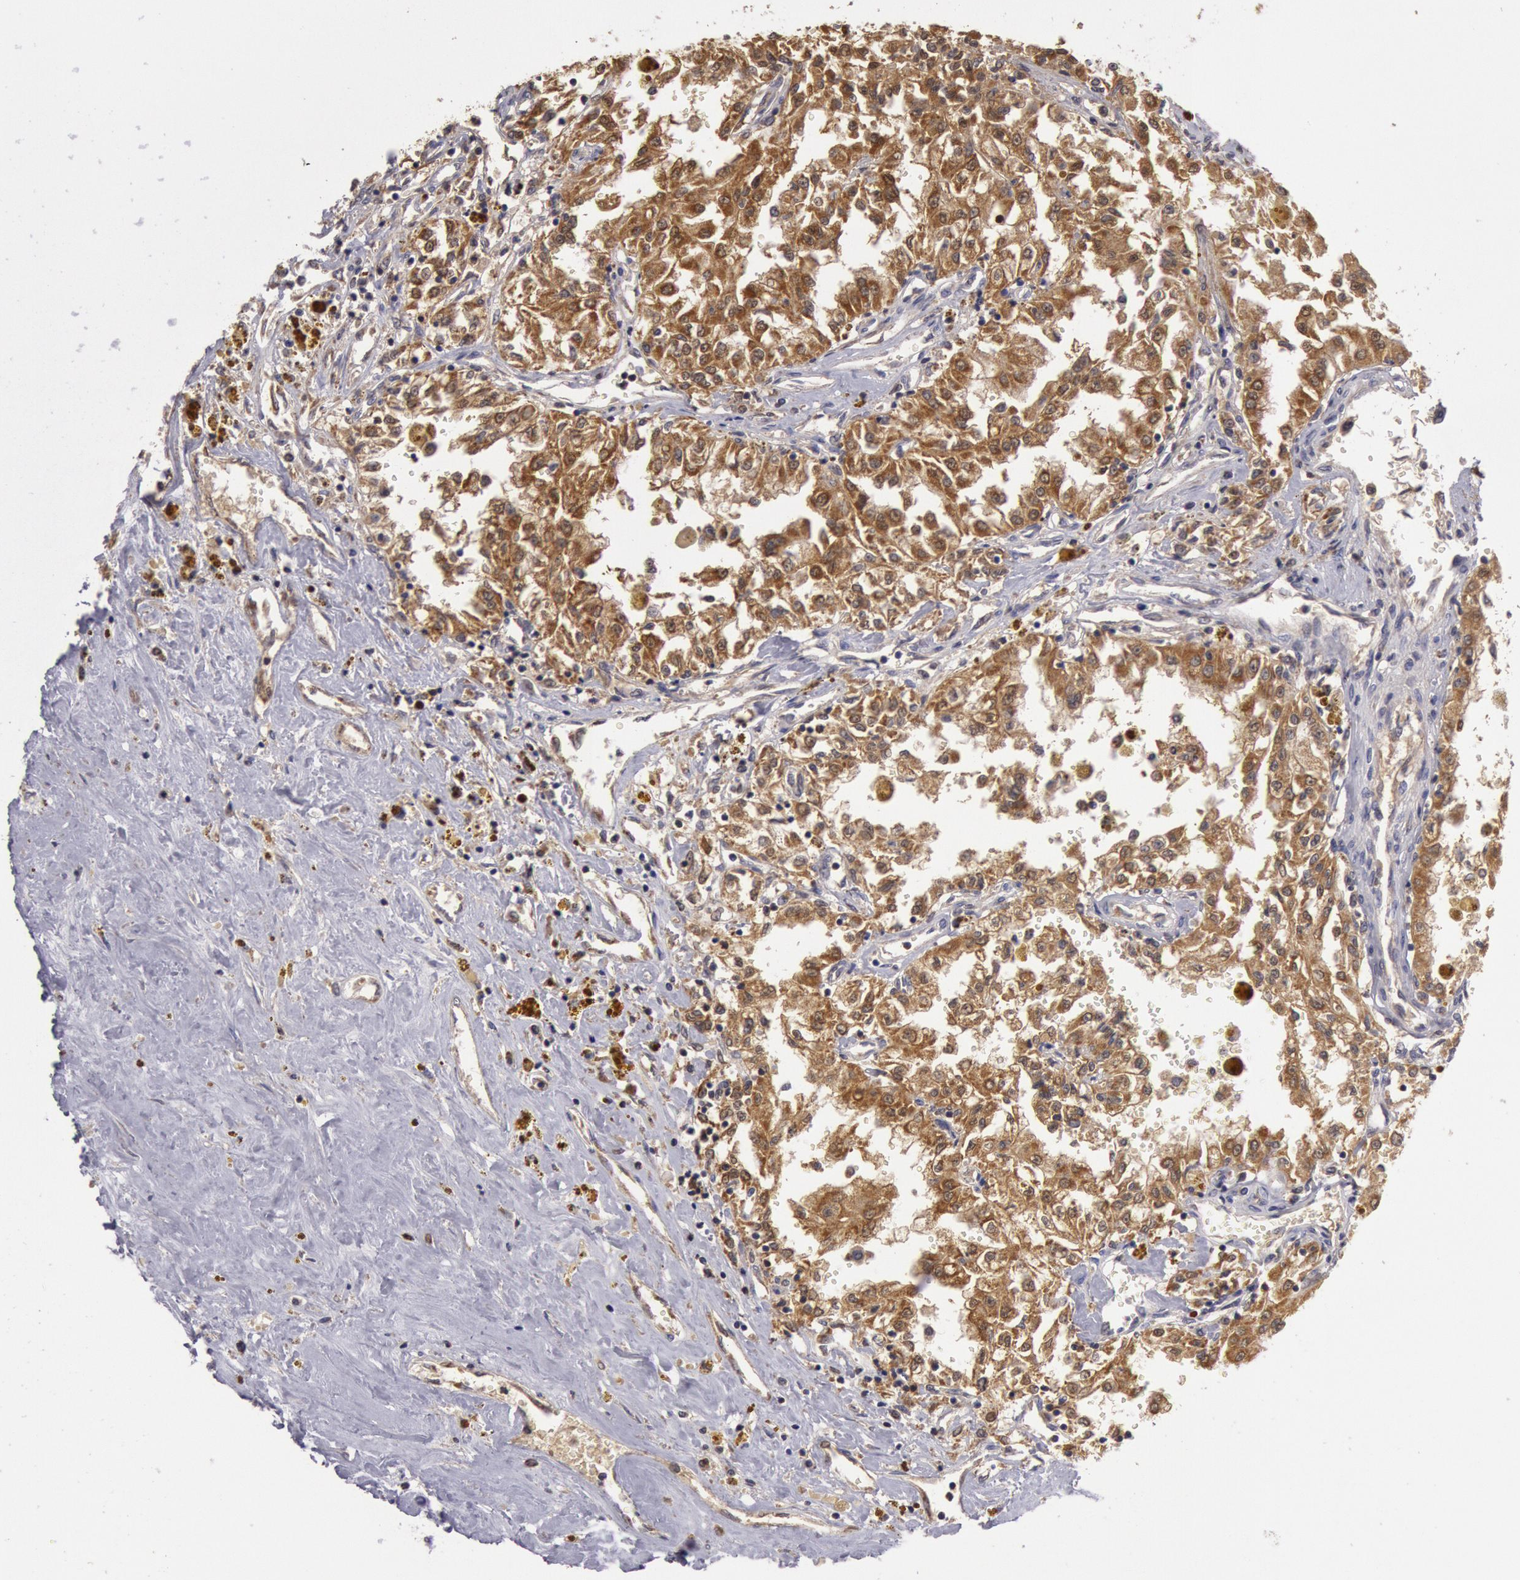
{"staining": {"intensity": "moderate", "quantity": ">75%", "location": "cytoplasmic/membranous"}, "tissue": "renal cancer", "cell_type": "Tumor cells", "image_type": "cancer", "snomed": [{"axis": "morphology", "description": "Adenocarcinoma, NOS"}, {"axis": "topography", "description": "Kidney"}], "caption": "Tumor cells display moderate cytoplasmic/membranous expression in about >75% of cells in adenocarcinoma (renal).", "gene": "MPST", "patient": {"sex": "male", "age": 78}}